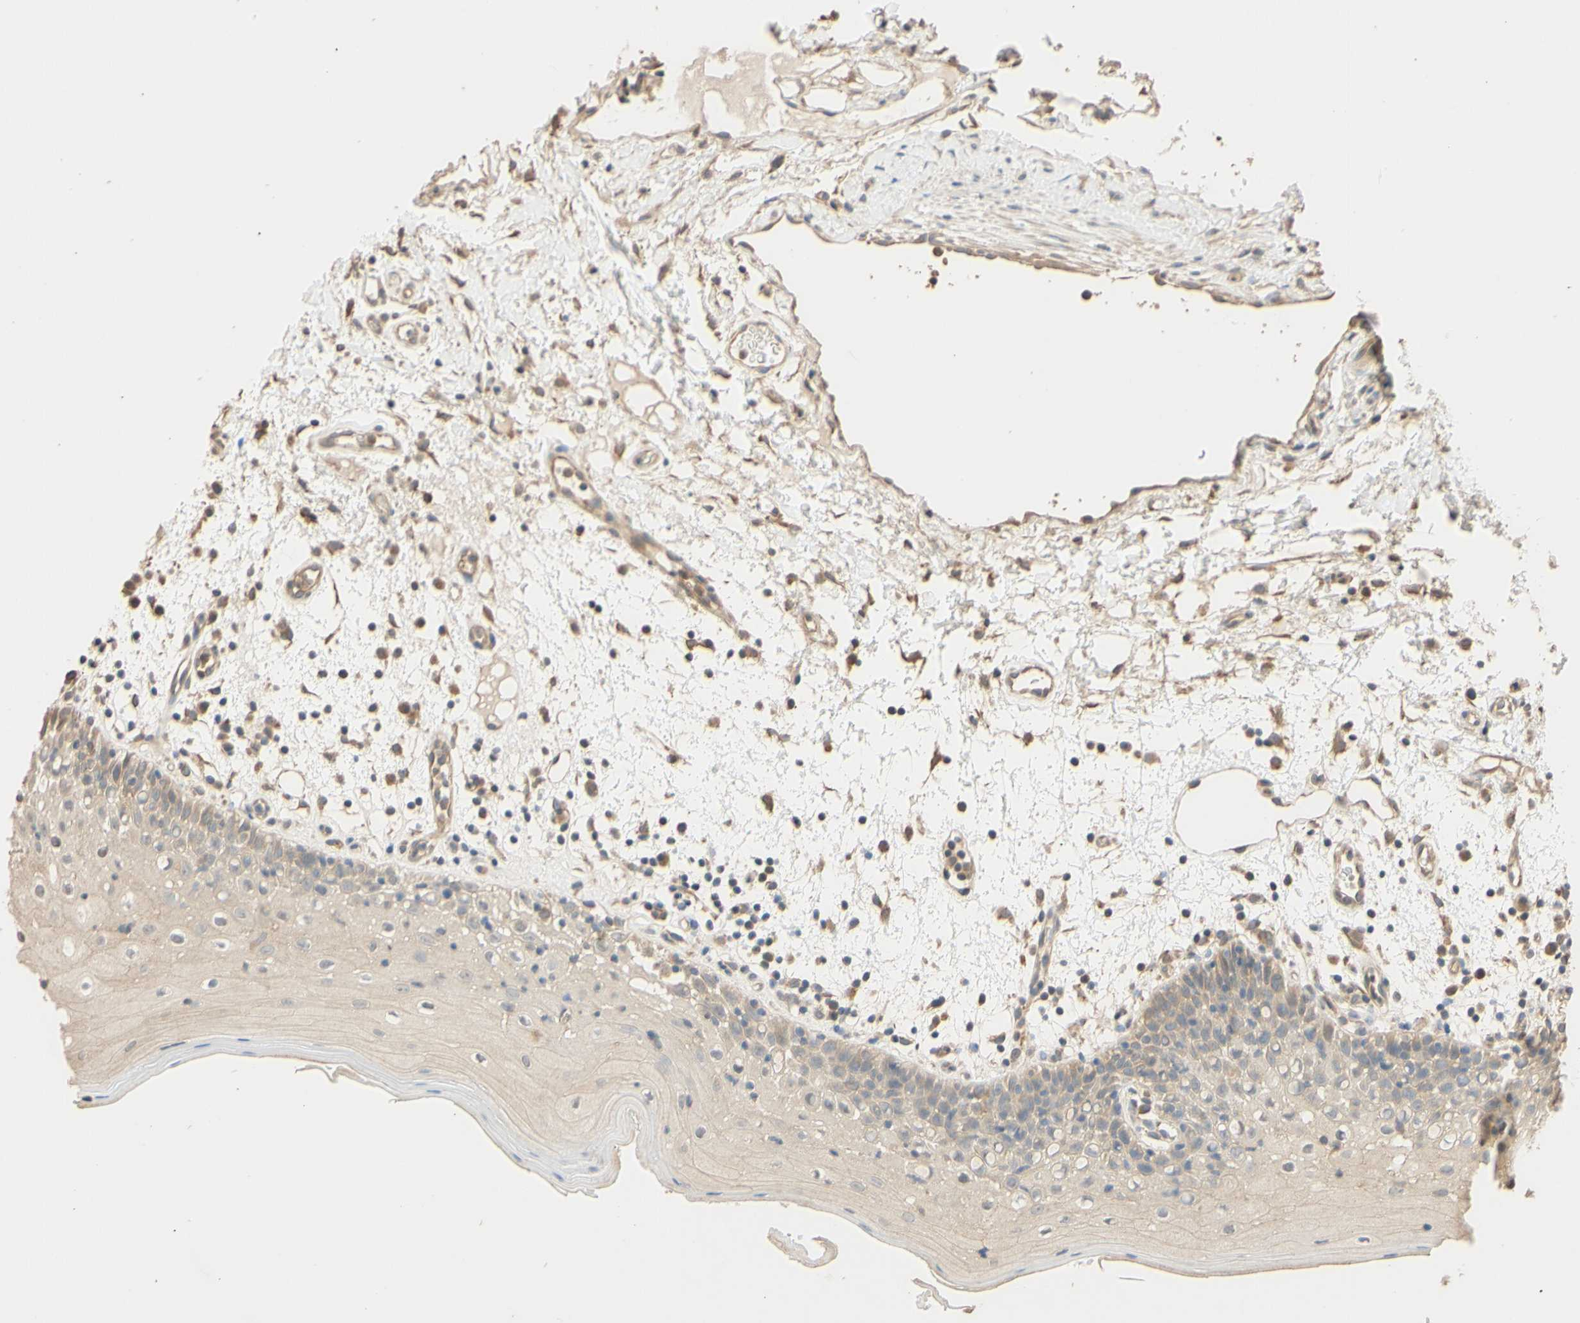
{"staining": {"intensity": "weak", "quantity": "<25%", "location": "cytoplasmic/membranous"}, "tissue": "oral mucosa", "cell_type": "Squamous epithelial cells", "image_type": "normal", "snomed": [{"axis": "morphology", "description": "Normal tissue, NOS"}, {"axis": "morphology", "description": "Squamous cell carcinoma, NOS"}, {"axis": "topography", "description": "Skeletal muscle"}, {"axis": "topography", "description": "Oral tissue"}], "caption": "DAB (3,3'-diaminobenzidine) immunohistochemical staining of normal oral mucosa displays no significant positivity in squamous epithelial cells.", "gene": "SMIM19", "patient": {"sex": "male", "age": 71}}